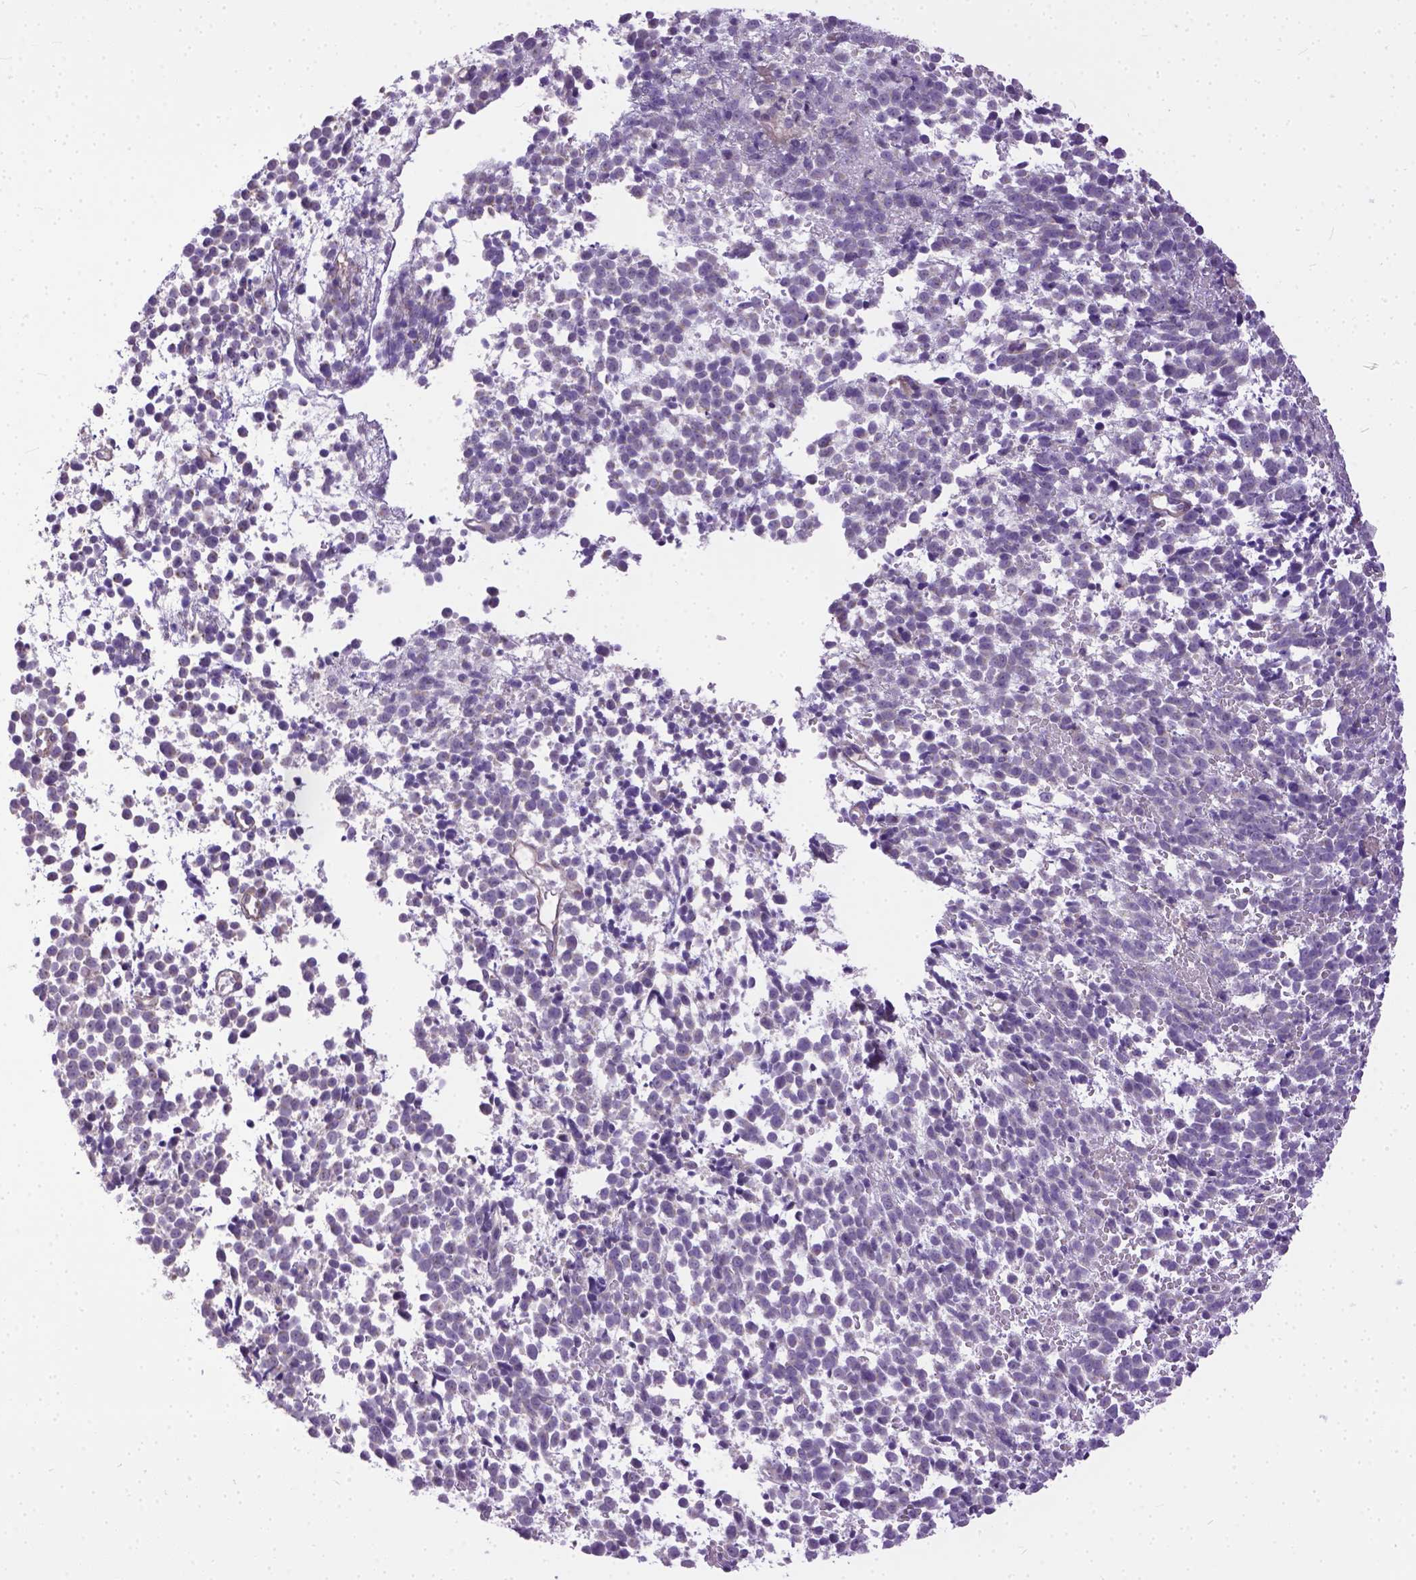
{"staining": {"intensity": "negative", "quantity": "none", "location": "none"}, "tissue": "melanoma", "cell_type": "Tumor cells", "image_type": "cancer", "snomed": [{"axis": "morphology", "description": "Malignant melanoma, NOS"}, {"axis": "topography", "description": "Skin"}], "caption": "Immunohistochemistry image of neoplastic tissue: malignant melanoma stained with DAB (3,3'-diaminobenzidine) reveals no significant protein expression in tumor cells. (Brightfield microscopy of DAB IHC at high magnification).", "gene": "BANF2", "patient": {"sex": "female", "age": 70}}